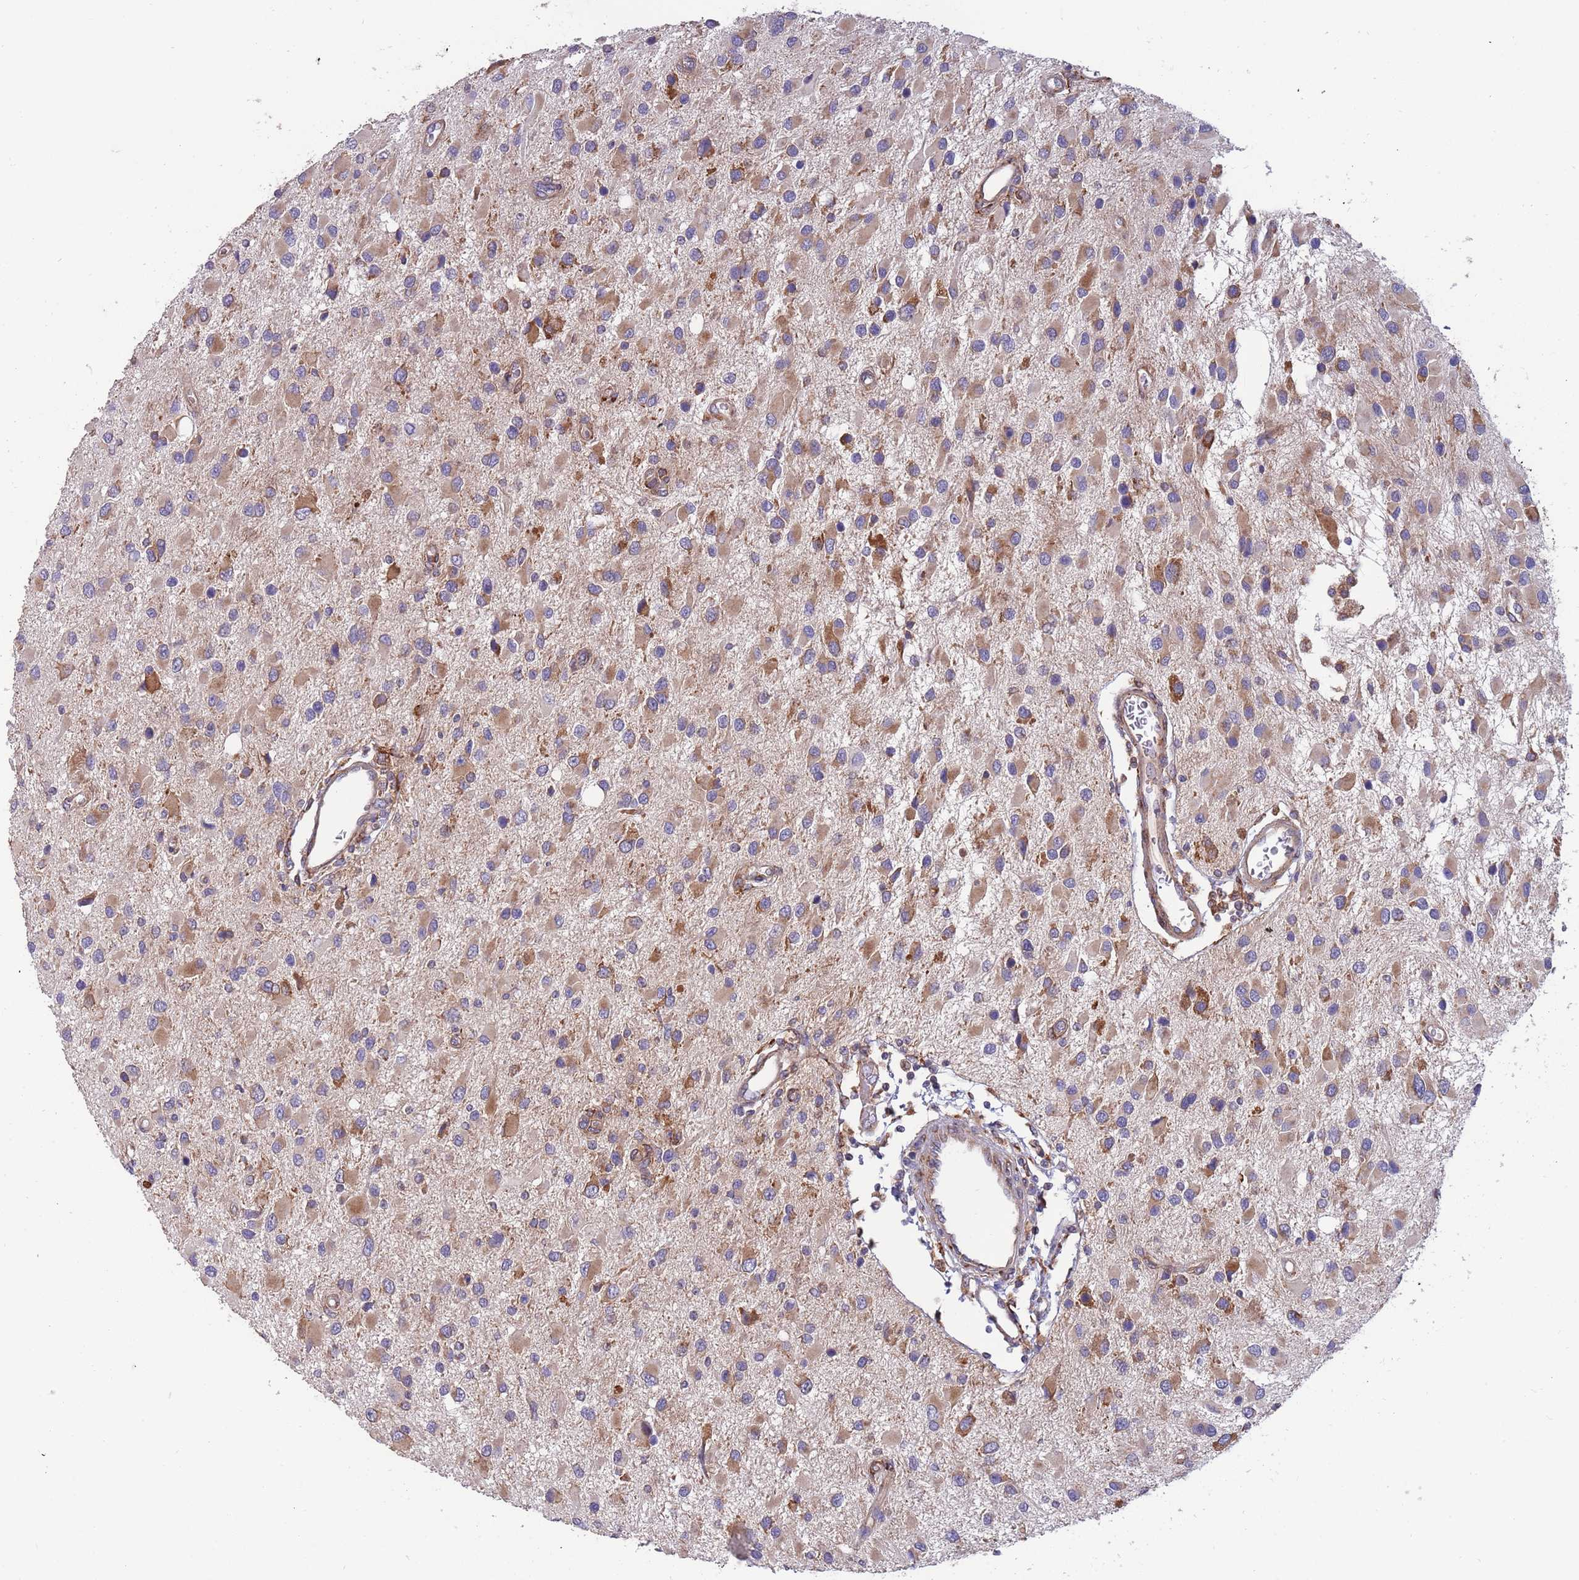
{"staining": {"intensity": "moderate", "quantity": "25%-75%", "location": "cytoplasmic/membranous"}, "tissue": "glioma", "cell_type": "Tumor cells", "image_type": "cancer", "snomed": [{"axis": "morphology", "description": "Glioma, malignant, High grade"}, {"axis": "topography", "description": "Brain"}], "caption": "Malignant glioma (high-grade) was stained to show a protein in brown. There is medium levels of moderate cytoplasmic/membranous staining in about 25%-75% of tumor cells. (DAB IHC with brightfield microscopy, high magnification).", "gene": "ARMCX6", "patient": {"sex": "male", "age": 53}}